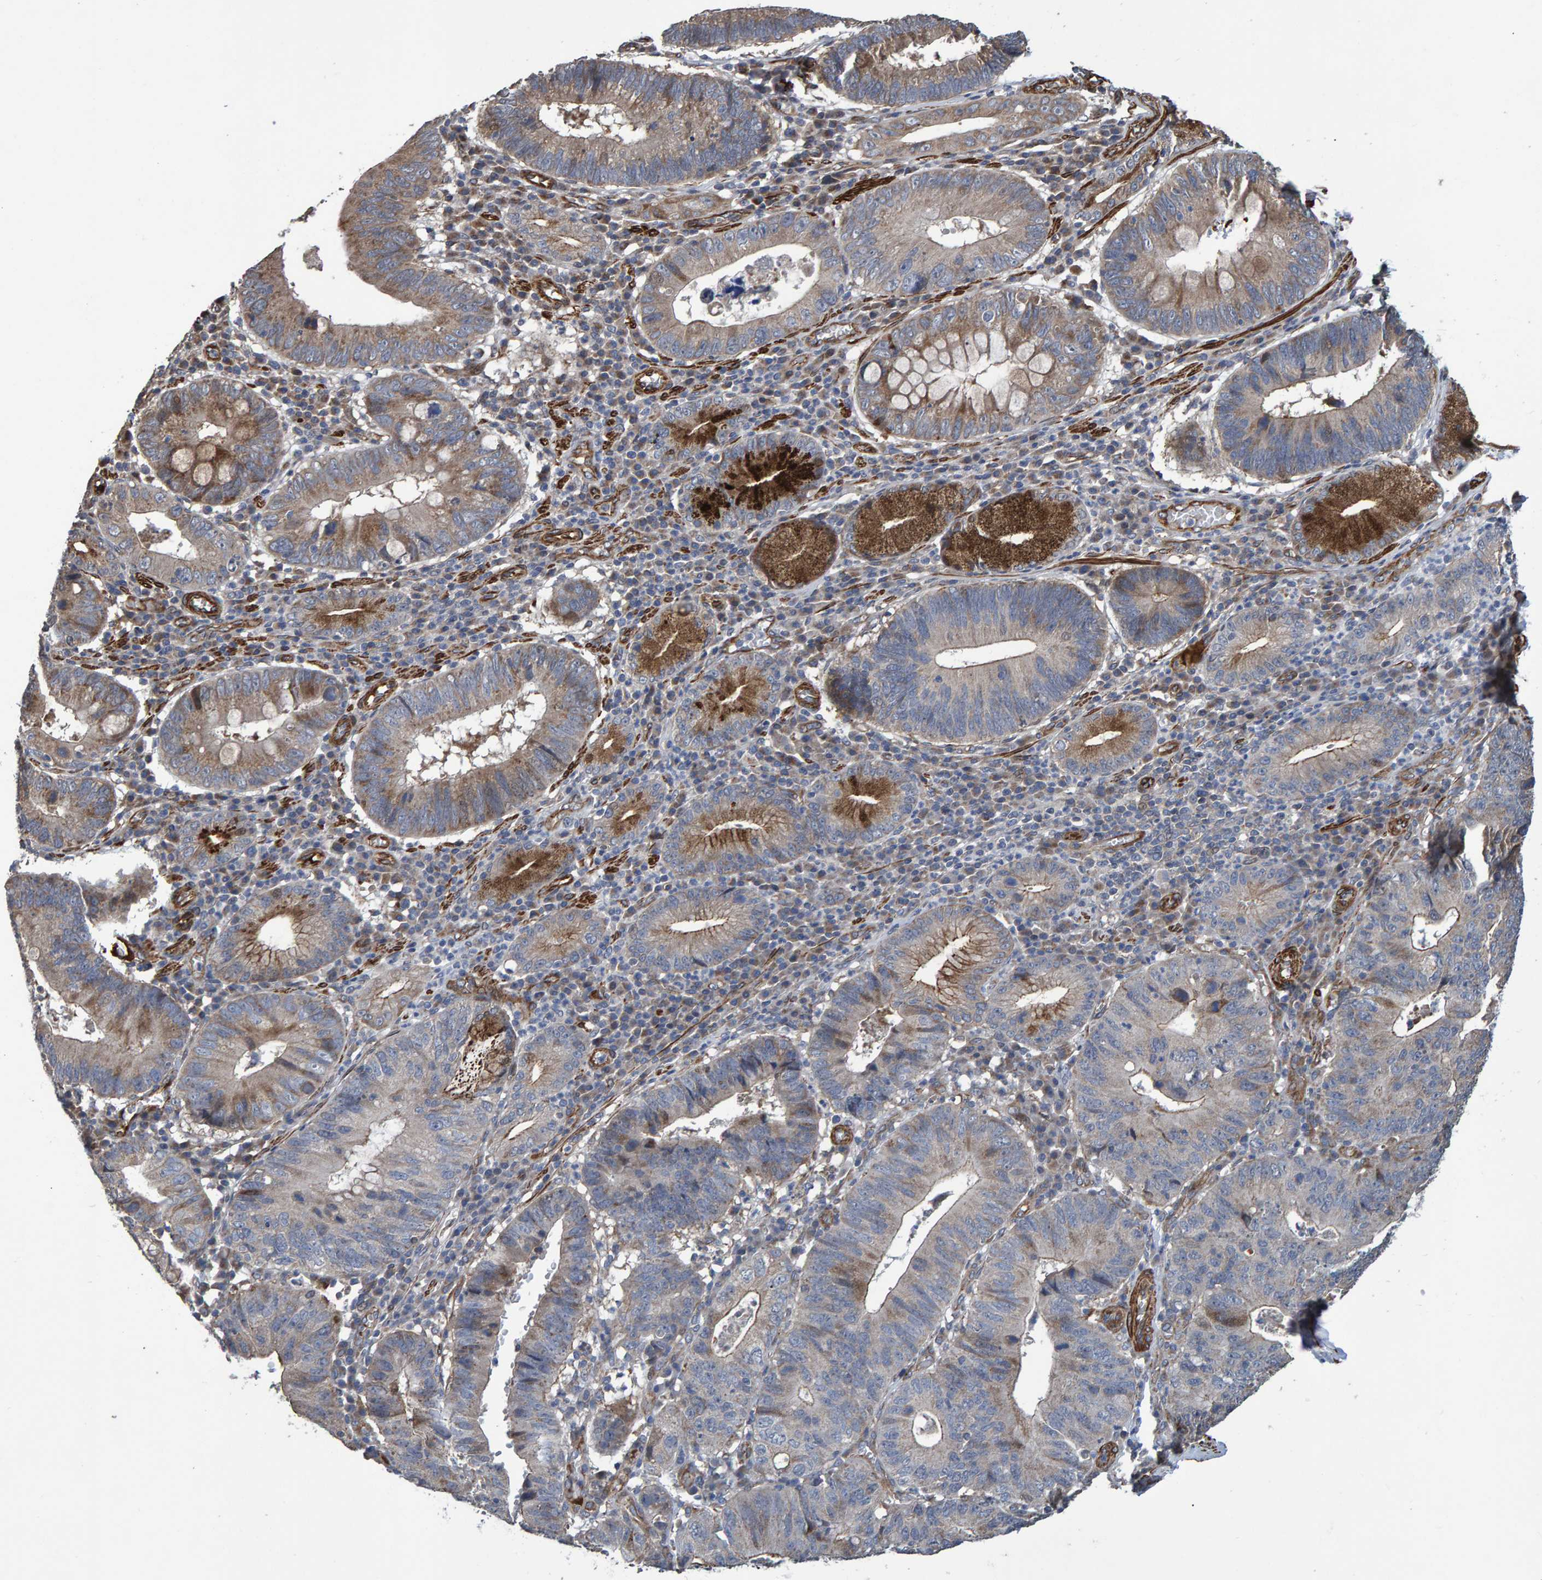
{"staining": {"intensity": "weak", "quantity": "25%-75%", "location": "cytoplasmic/membranous"}, "tissue": "stomach cancer", "cell_type": "Tumor cells", "image_type": "cancer", "snomed": [{"axis": "morphology", "description": "Adenocarcinoma, NOS"}, {"axis": "topography", "description": "Stomach"}], "caption": "IHC (DAB (3,3'-diaminobenzidine)) staining of human stomach adenocarcinoma displays weak cytoplasmic/membranous protein expression in about 25%-75% of tumor cells. (brown staining indicates protein expression, while blue staining denotes nuclei).", "gene": "SLIT2", "patient": {"sex": "male", "age": 59}}